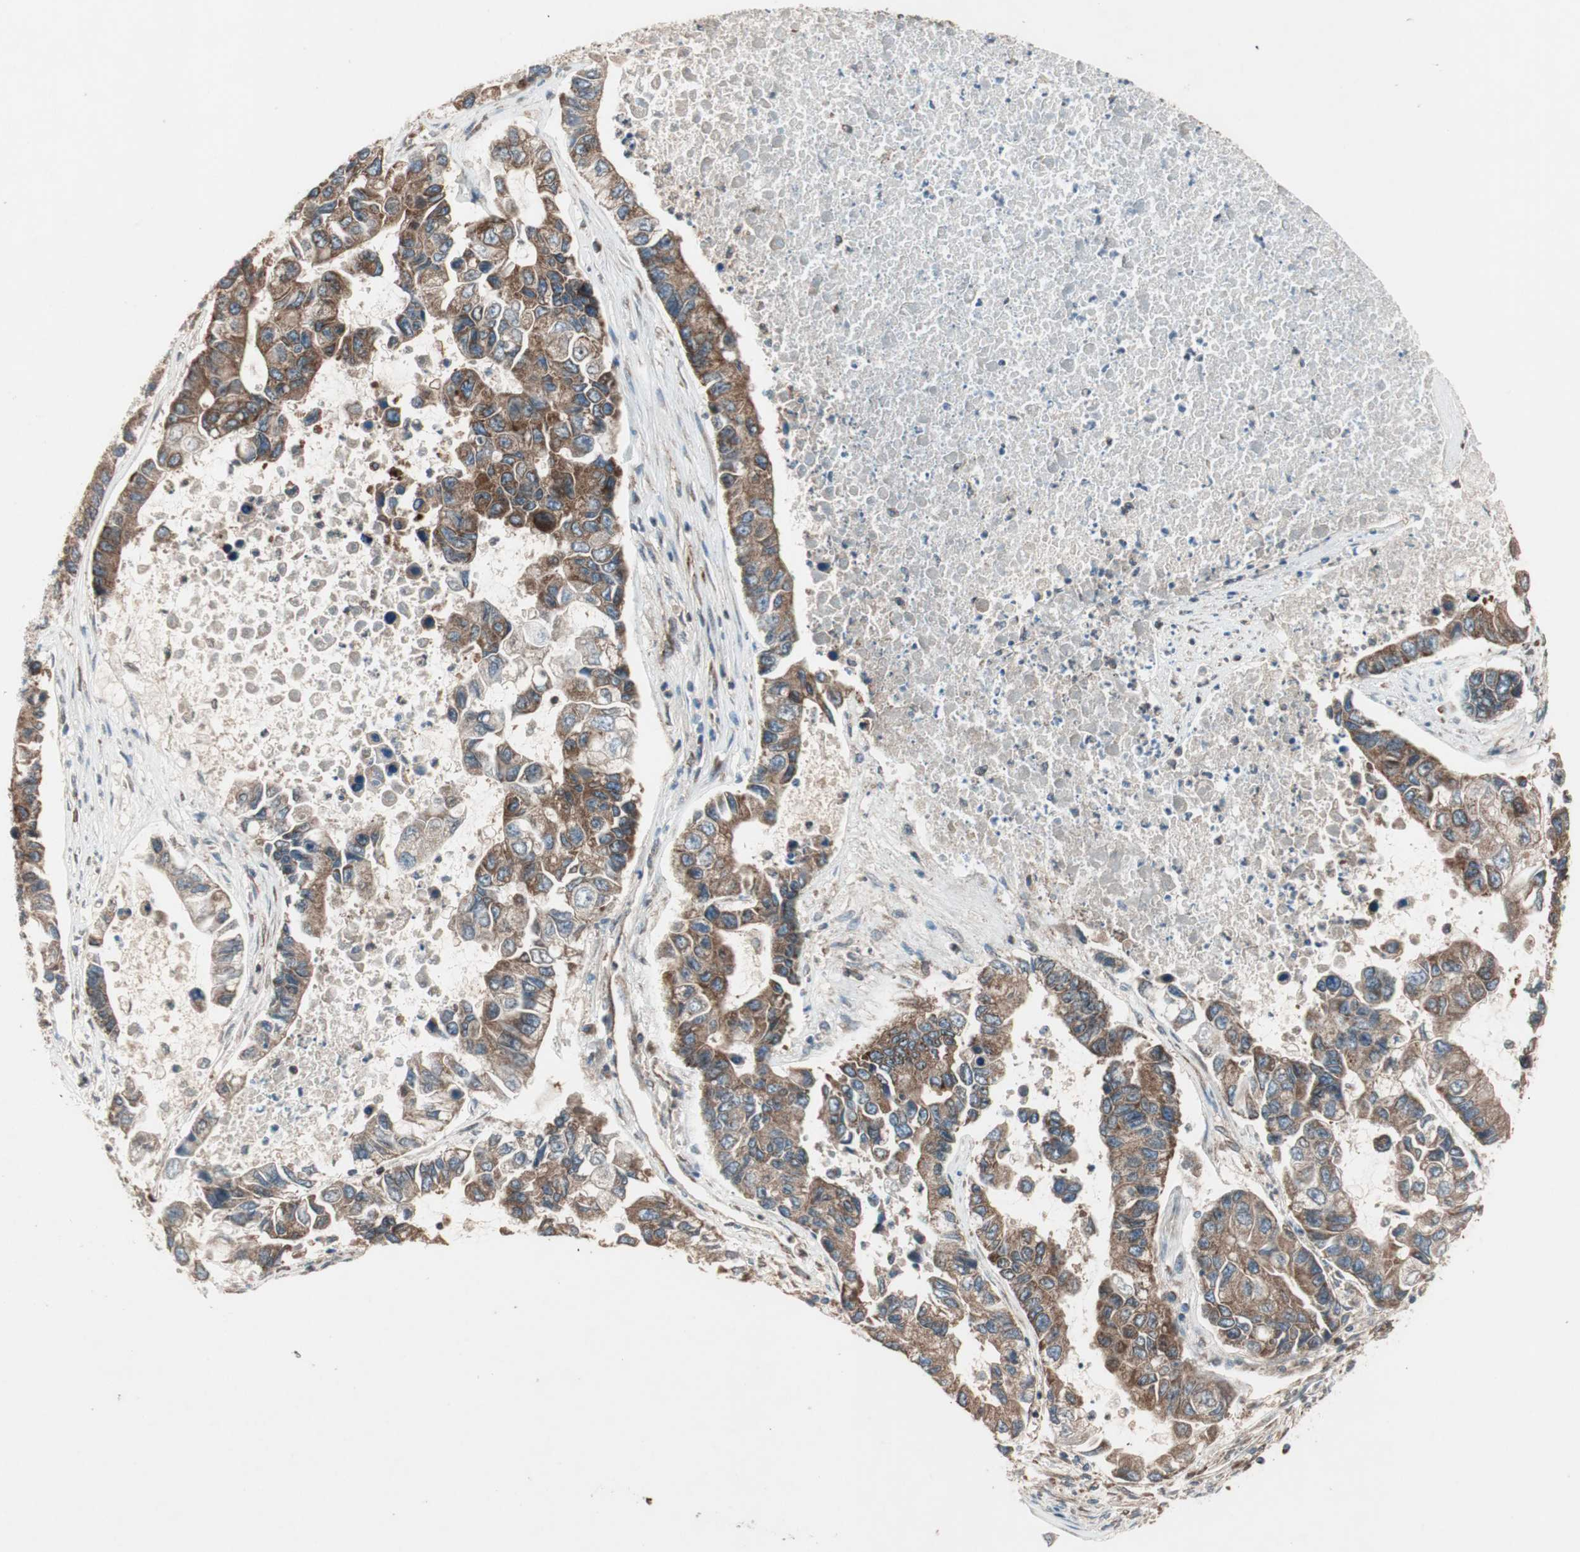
{"staining": {"intensity": "moderate", "quantity": ">75%", "location": "cytoplasmic/membranous"}, "tissue": "lung cancer", "cell_type": "Tumor cells", "image_type": "cancer", "snomed": [{"axis": "morphology", "description": "Adenocarcinoma, NOS"}, {"axis": "topography", "description": "Lung"}], "caption": "A histopathology image showing moderate cytoplasmic/membranous expression in about >75% of tumor cells in lung adenocarcinoma, as visualized by brown immunohistochemical staining.", "gene": "RAB5A", "patient": {"sex": "female", "age": 51}}